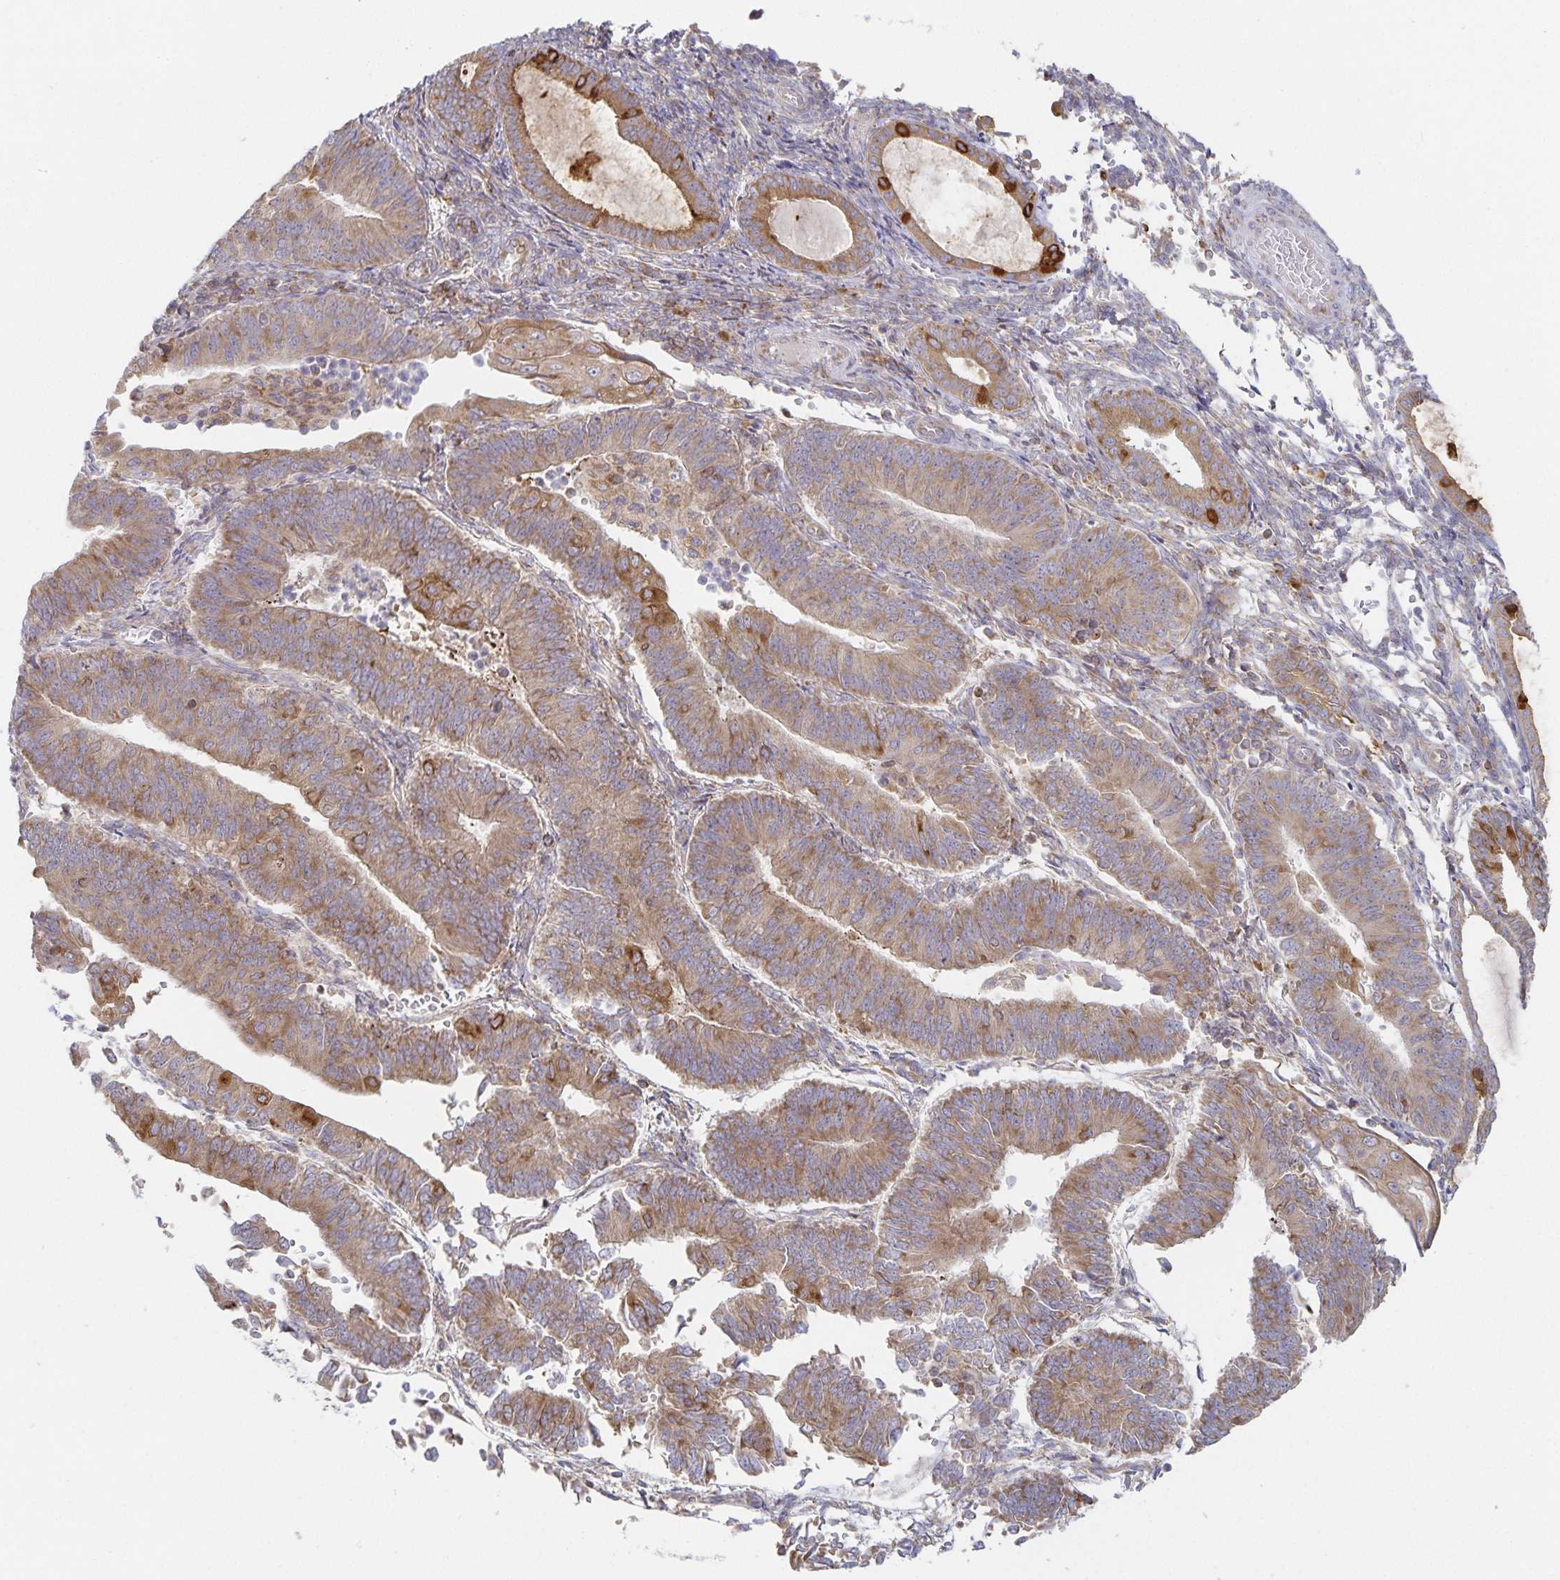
{"staining": {"intensity": "weak", "quantity": ">75%", "location": "cytoplasmic/membranous"}, "tissue": "endometrial cancer", "cell_type": "Tumor cells", "image_type": "cancer", "snomed": [{"axis": "morphology", "description": "Adenocarcinoma, NOS"}, {"axis": "topography", "description": "Endometrium"}], "caption": "Endometrial cancer was stained to show a protein in brown. There is low levels of weak cytoplasmic/membranous expression in approximately >75% of tumor cells.", "gene": "NOMO1", "patient": {"sex": "female", "age": 65}}